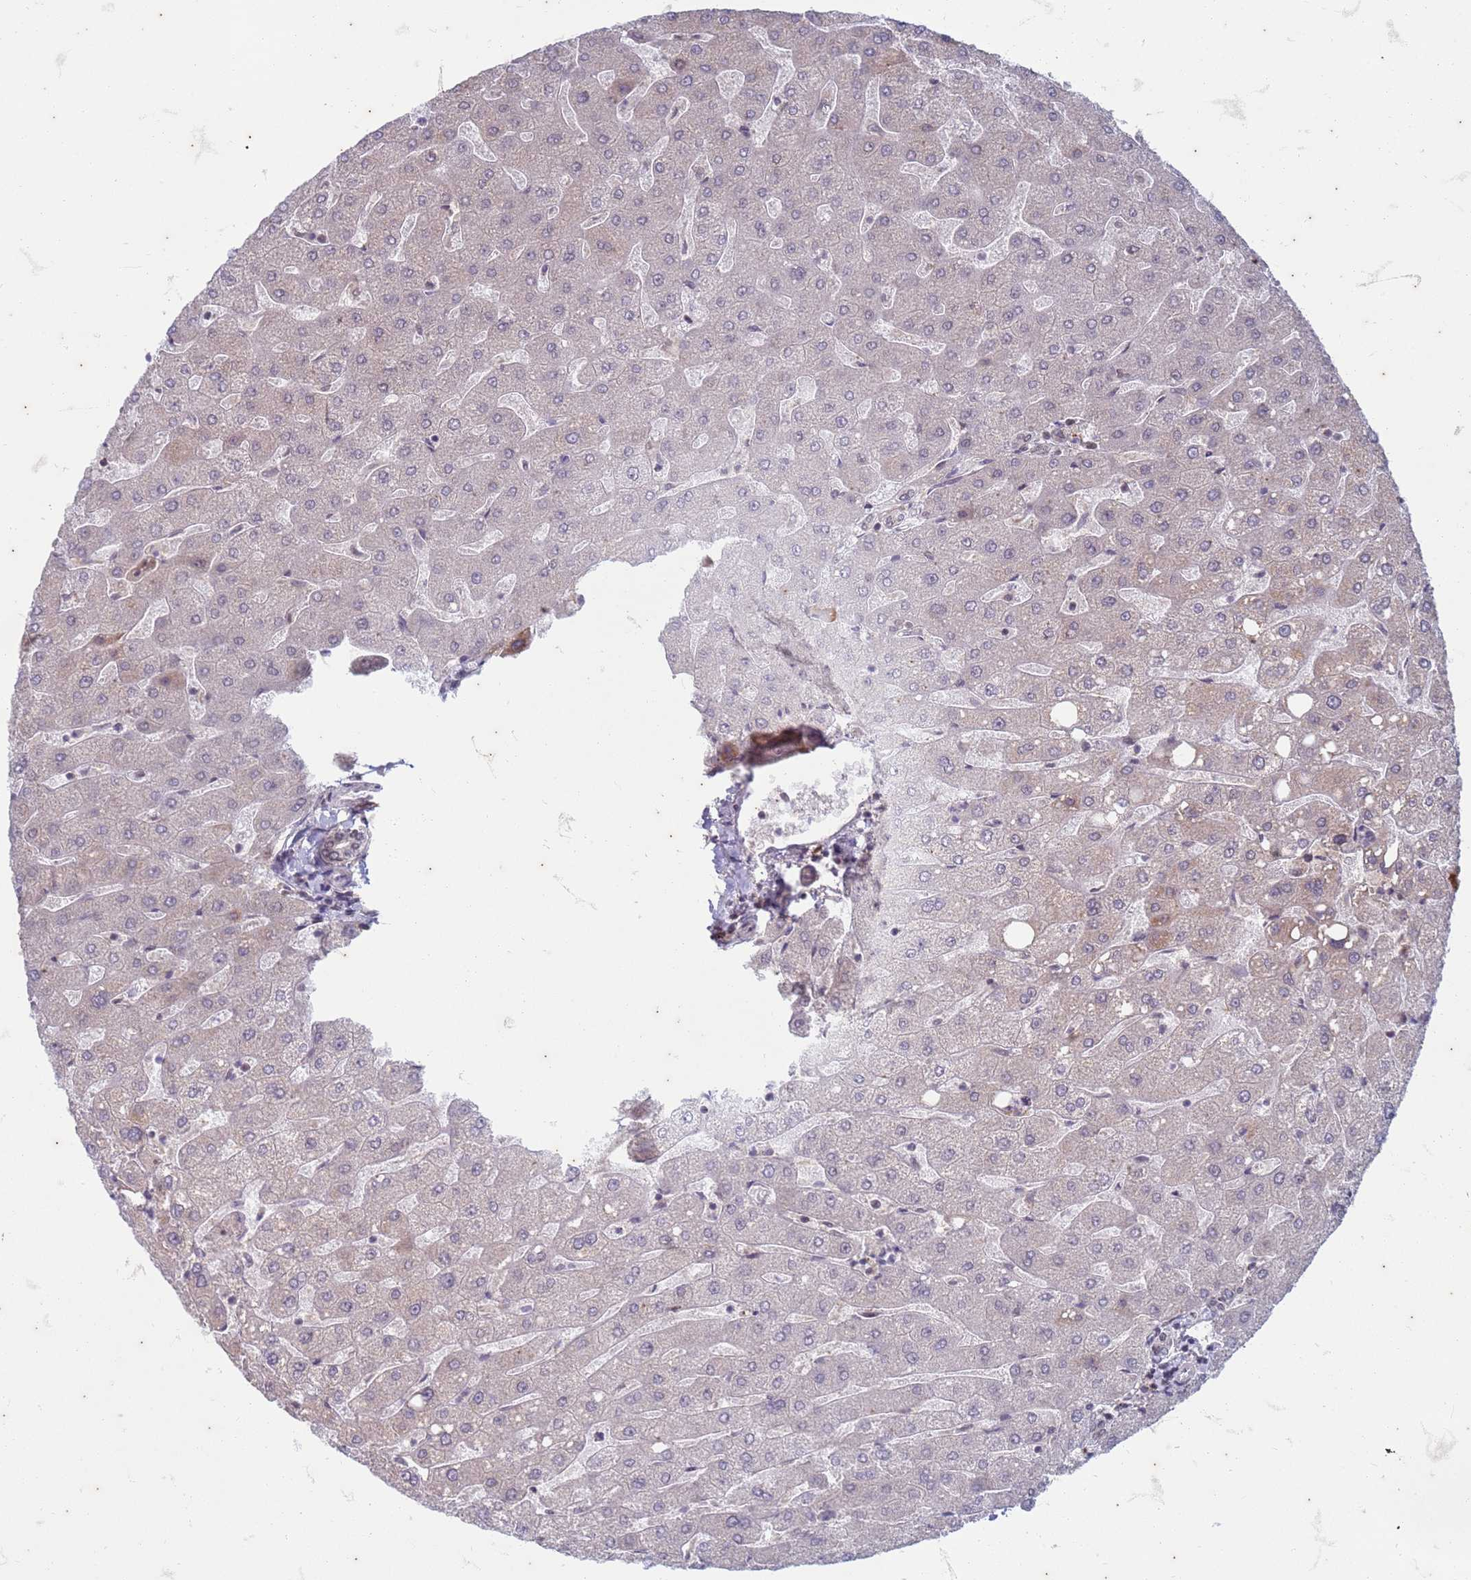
{"staining": {"intensity": "moderate", "quantity": "<25%", "location": "nuclear"}, "tissue": "liver", "cell_type": "Cholangiocytes", "image_type": "normal", "snomed": [{"axis": "morphology", "description": "Normal tissue, NOS"}, {"axis": "topography", "description": "Liver"}], "caption": "Cholangiocytes display moderate nuclear staining in about <25% of cells in benign liver. (DAB (3,3'-diaminobenzidine) IHC, brown staining for protein, blue staining for nuclei).", "gene": "TRMT6", "patient": {"sex": "male", "age": 67}}